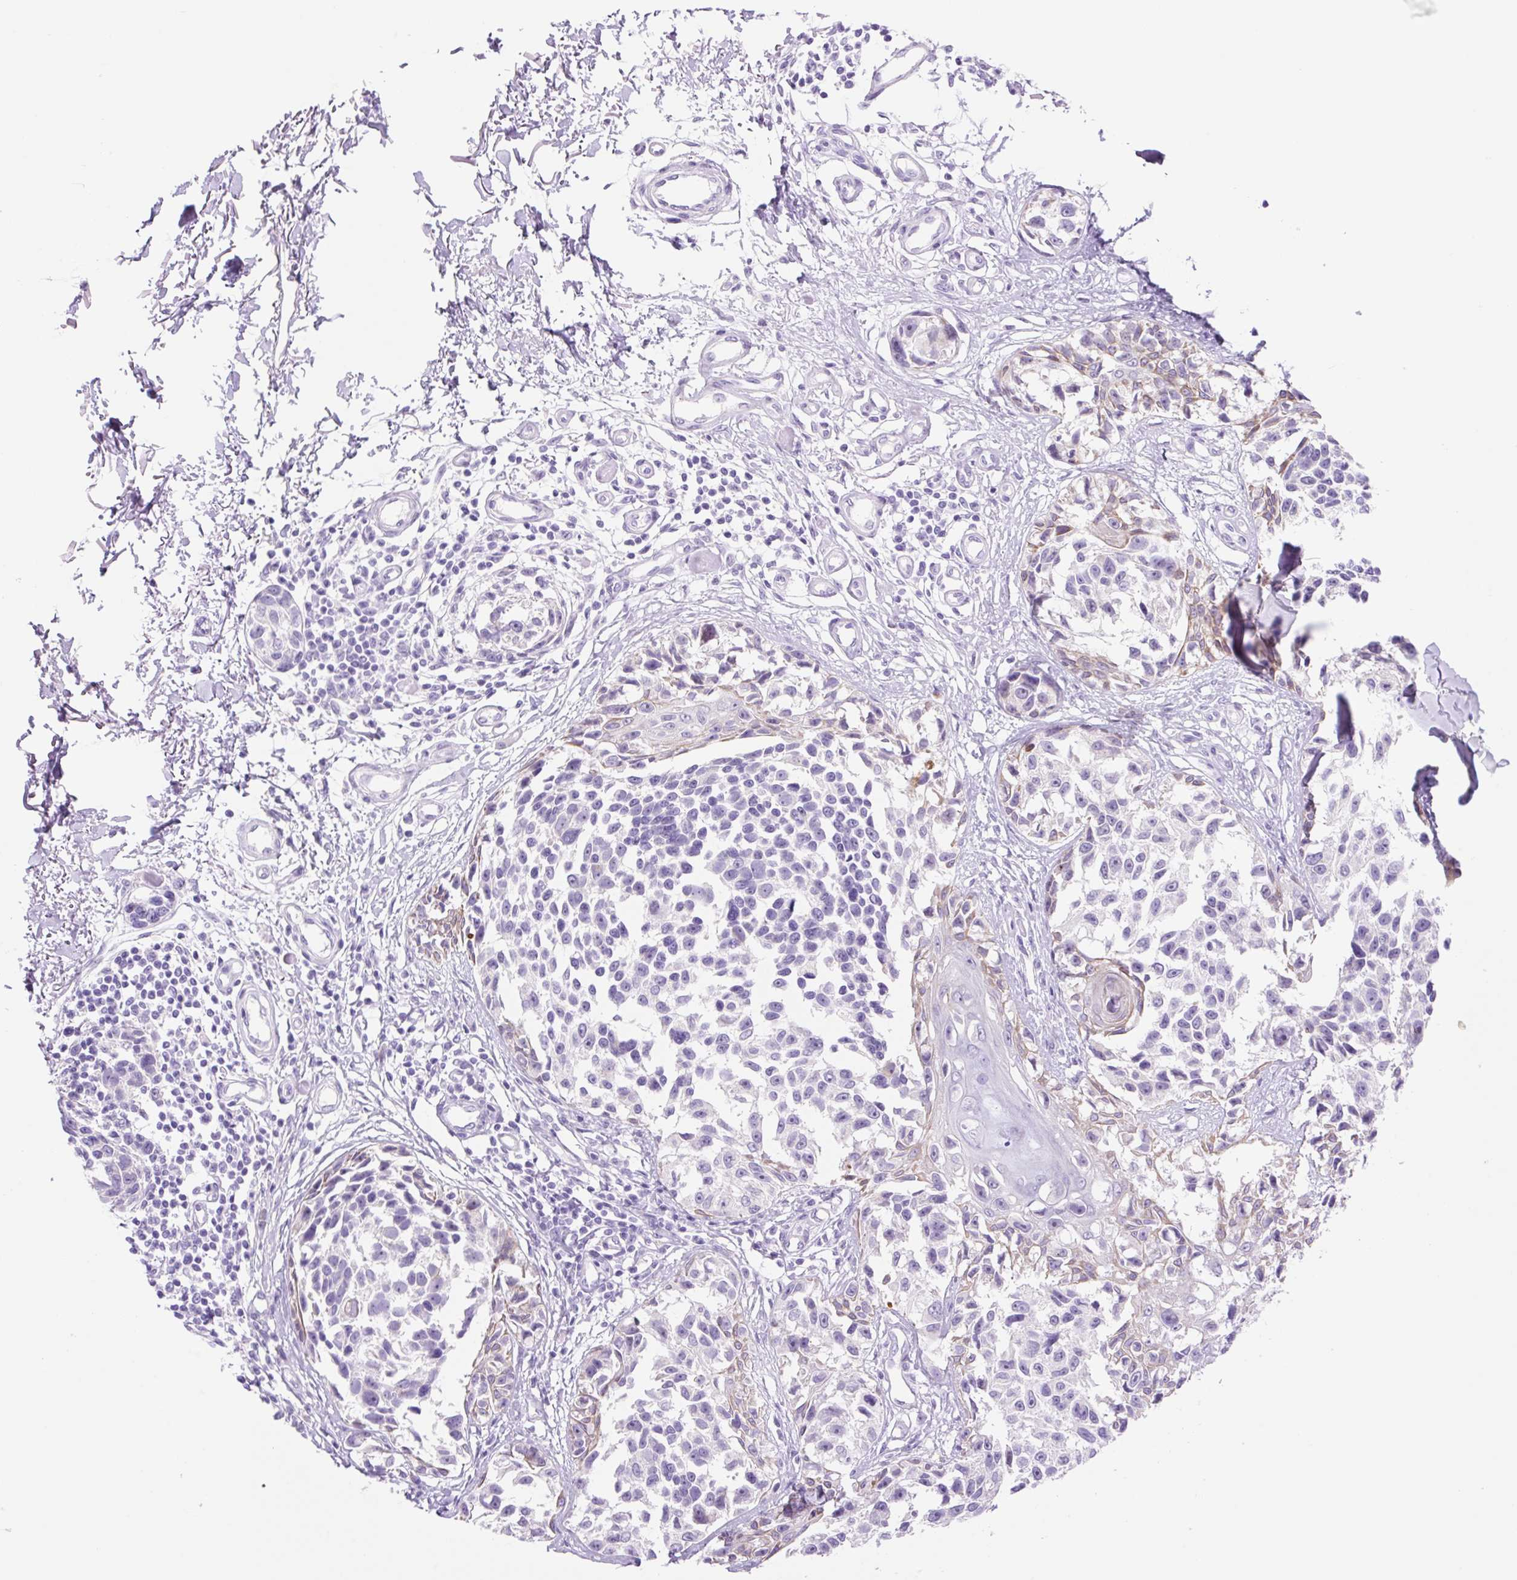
{"staining": {"intensity": "negative", "quantity": "none", "location": "none"}, "tissue": "melanoma", "cell_type": "Tumor cells", "image_type": "cancer", "snomed": [{"axis": "morphology", "description": "Malignant melanoma, NOS"}, {"axis": "topography", "description": "Skin"}], "caption": "DAB immunohistochemical staining of human melanoma shows no significant expression in tumor cells.", "gene": "ZNF121", "patient": {"sex": "male", "age": 73}}